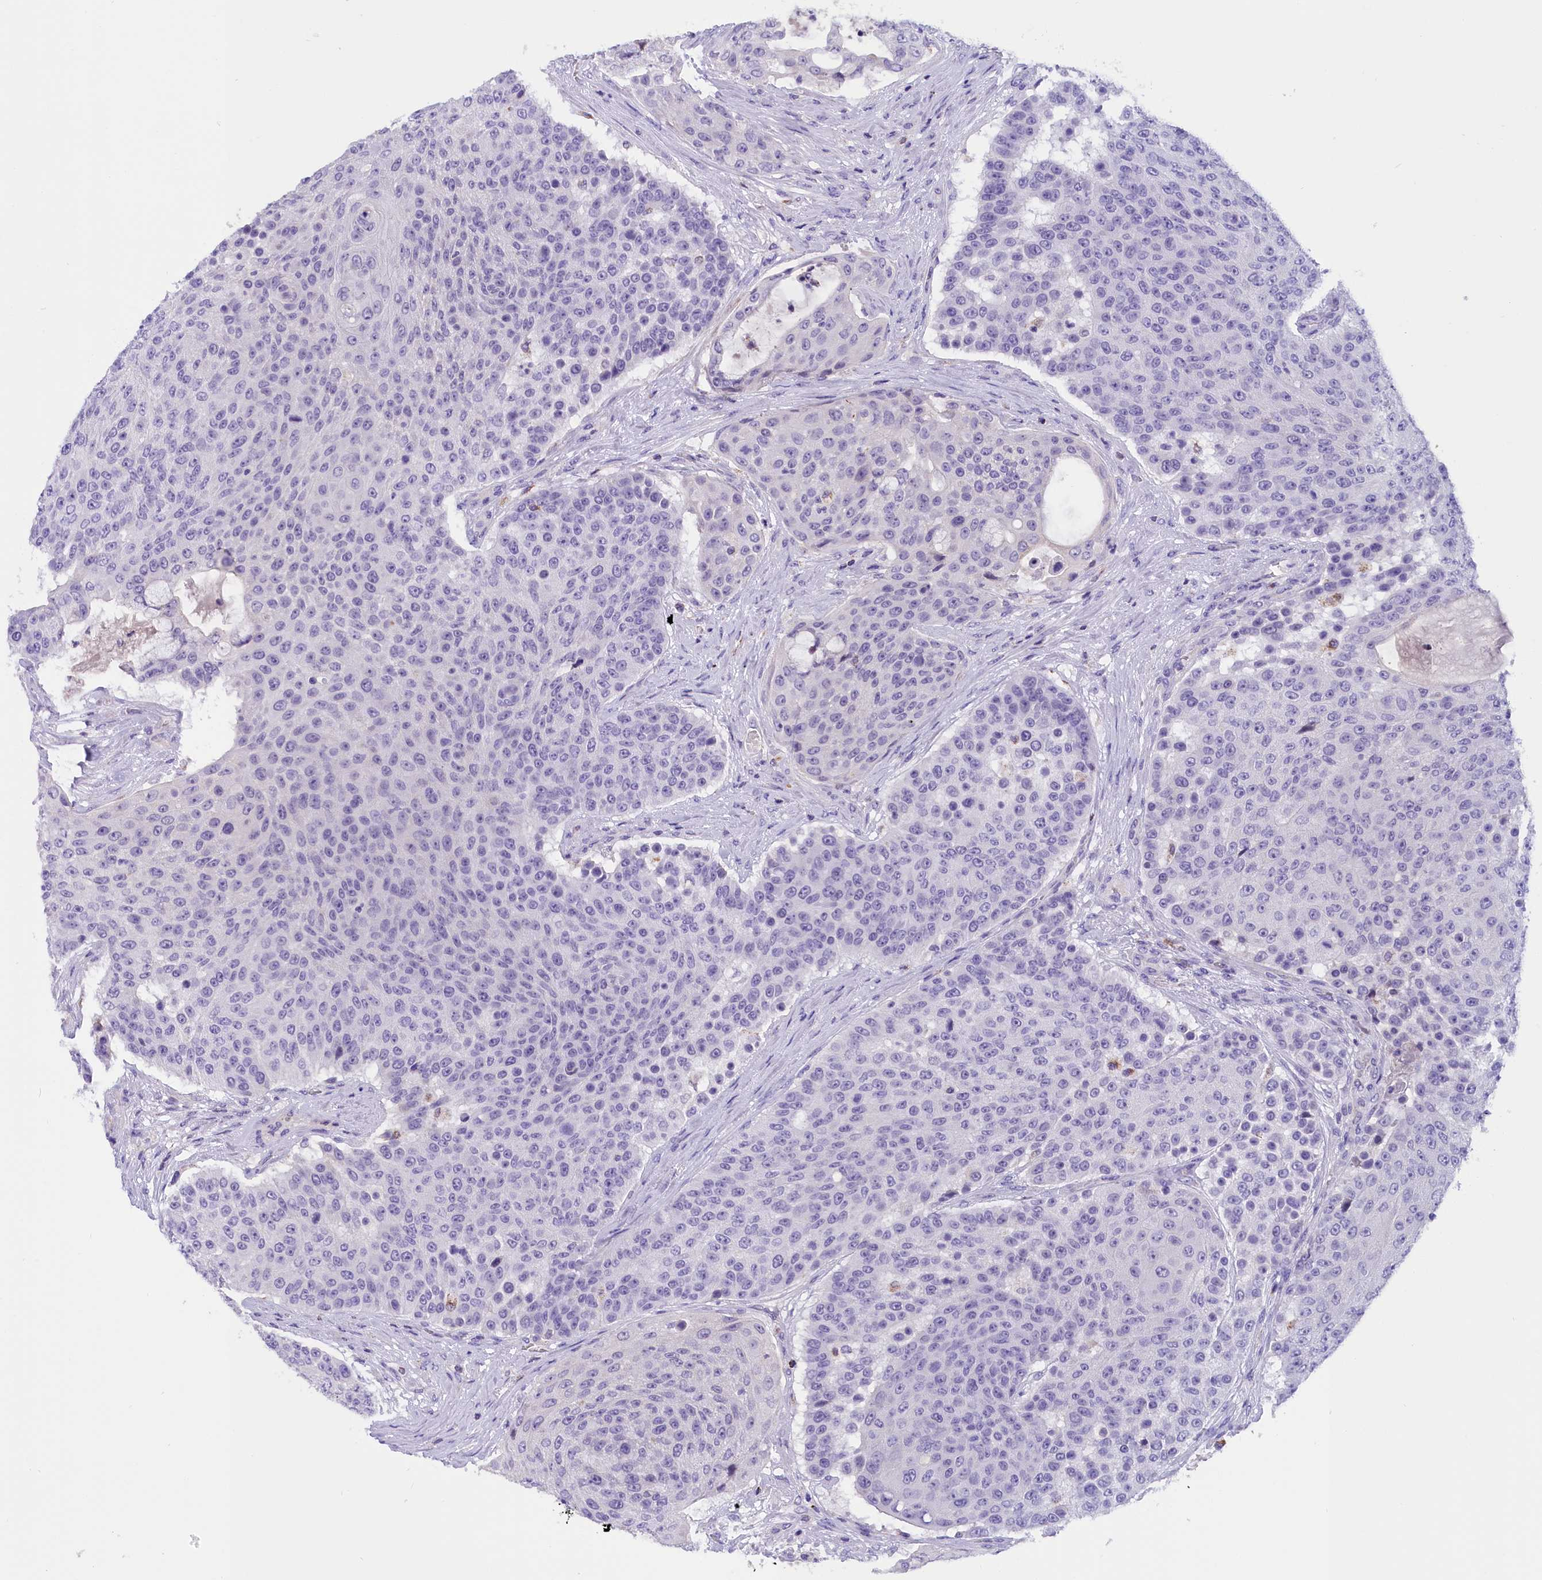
{"staining": {"intensity": "negative", "quantity": "none", "location": "none"}, "tissue": "urothelial cancer", "cell_type": "Tumor cells", "image_type": "cancer", "snomed": [{"axis": "morphology", "description": "Urothelial carcinoma, High grade"}, {"axis": "topography", "description": "Urinary bladder"}], "caption": "This is an IHC micrograph of human urothelial cancer. There is no expression in tumor cells.", "gene": "ABAT", "patient": {"sex": "female", "age": 63}}